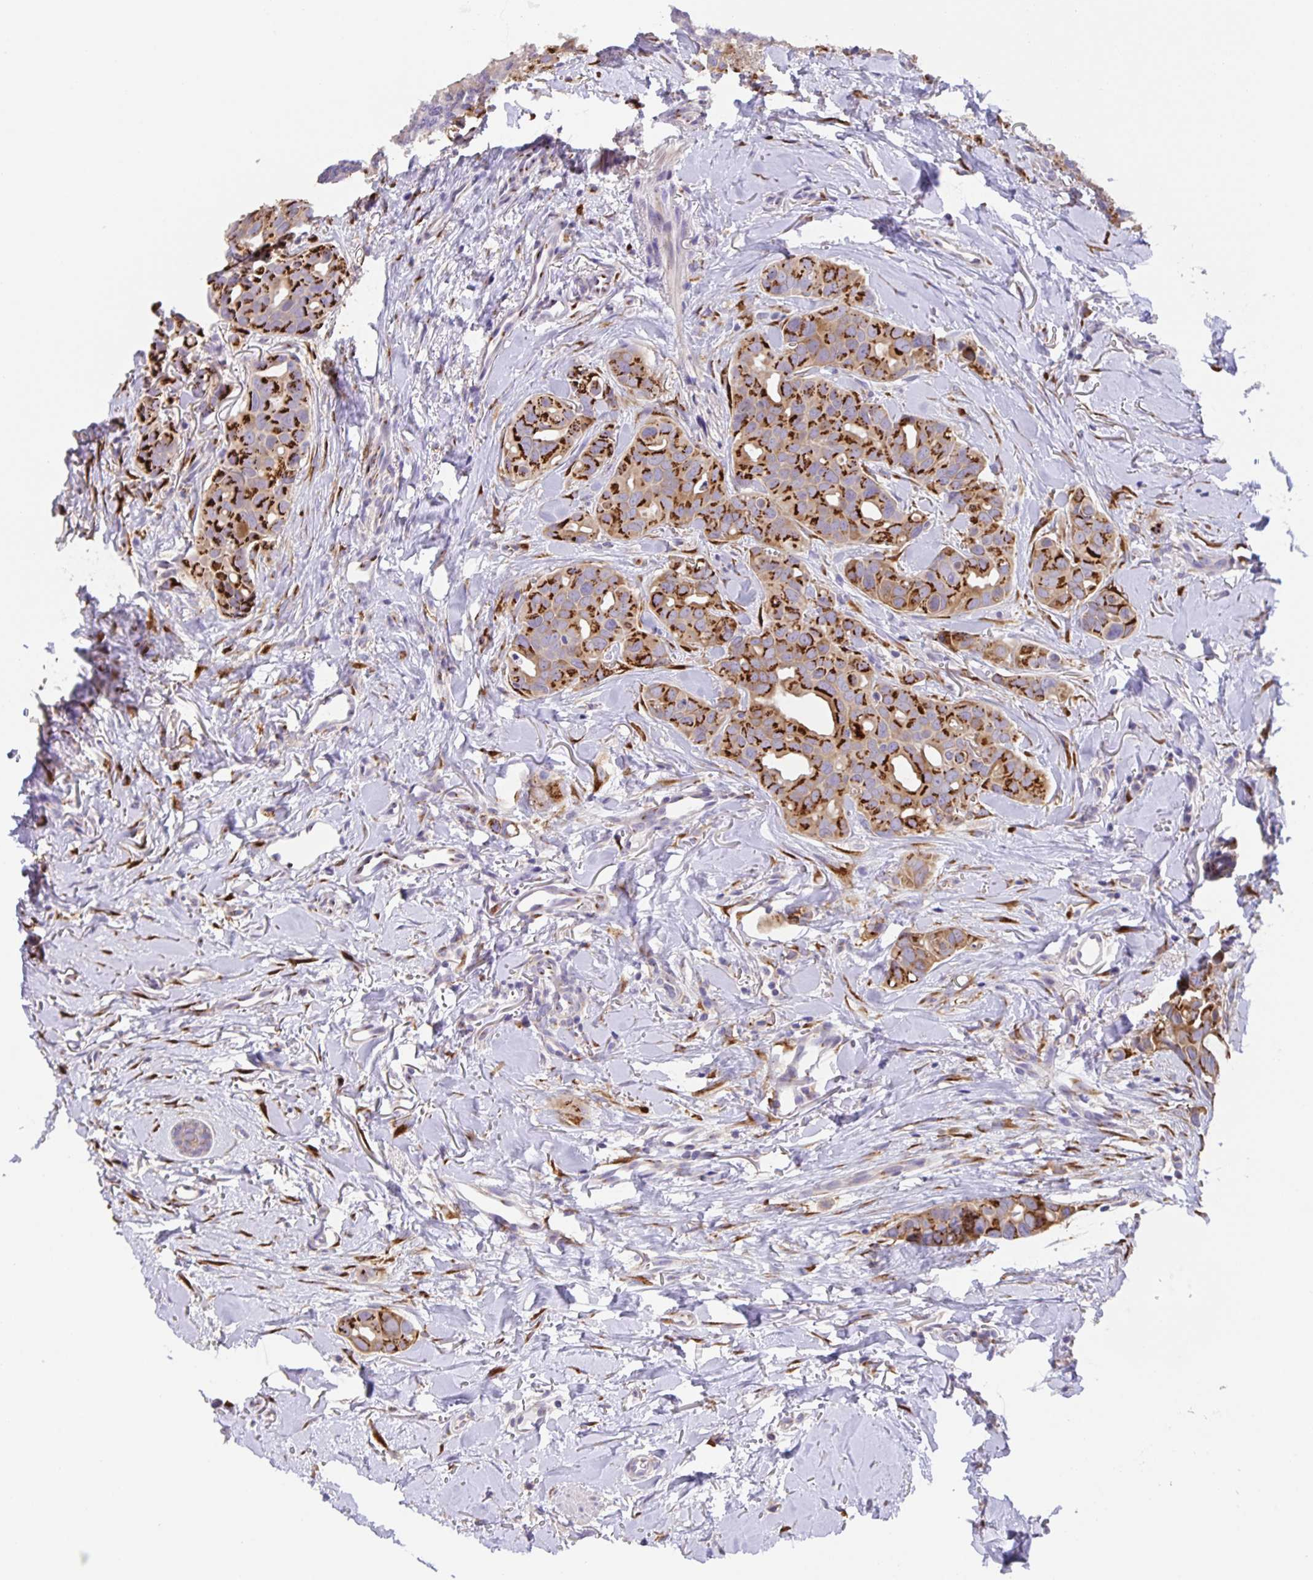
{"staining": {"intensity": "strong", "quantity": ">75%", "location": "cytoplasmic/membranous"}, "tissue": "breast cancer", "cell_type": "Tumor cells", "image_type": "cancer", "snomed": [{"axis": "morphology", "description": "Duct carcinoma"}, {"axis": "topography", "description": "Breast"}], "caption": "Breast cancer was stained to show a protein in brown. There is high levels of strong cytoplasmic/membranous expression in about >75% of tumor cells. (DAB IHC with brightfield microscopy, high magnification).", "gene": "PRR36", "patient": {"sex": "female", "age": 54}}